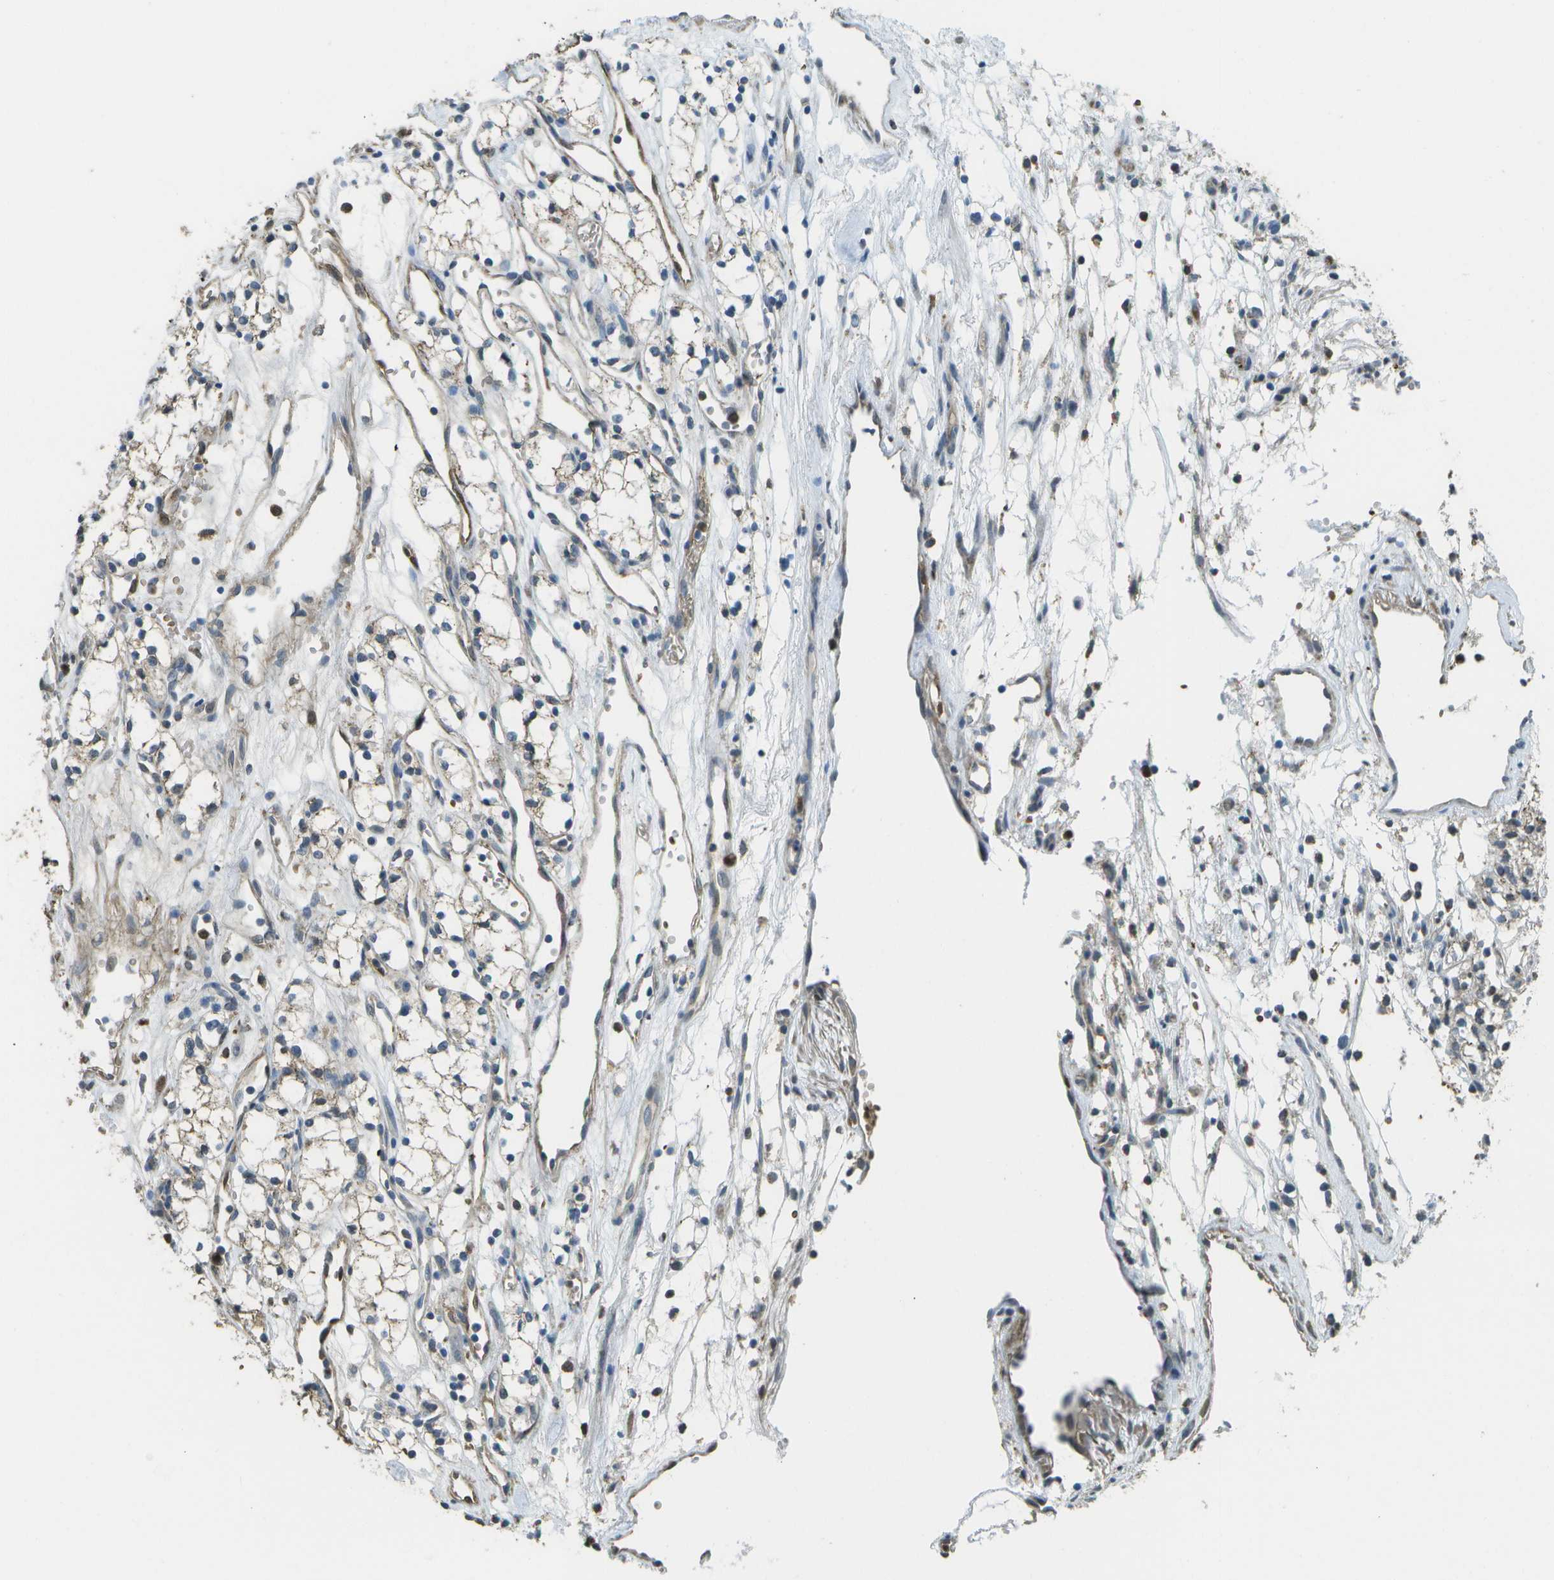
{"staining": {"intensity": "weak", "quantity": "<25%", "location": "cytoplasmic/membranous"}, "tissue": "renal cancer", "cell_type": "Tumor cells", "image_type": "cancer", "snomed": [{"axis": "morphology", "description": "Adenocarcinoma, NOS"}, {"axis": "topography", "description": "Kidney"}], "caption": "A high-resolution photomicrograph shows immunohistochemistry (IHC) staining of adenocarcinoma (renal), which demonstrates no significant positivity in tumor cells. Nuclei are stained in blue.", "gene": "CACHD1", "patient": {"sex": "male", "age": 59}}